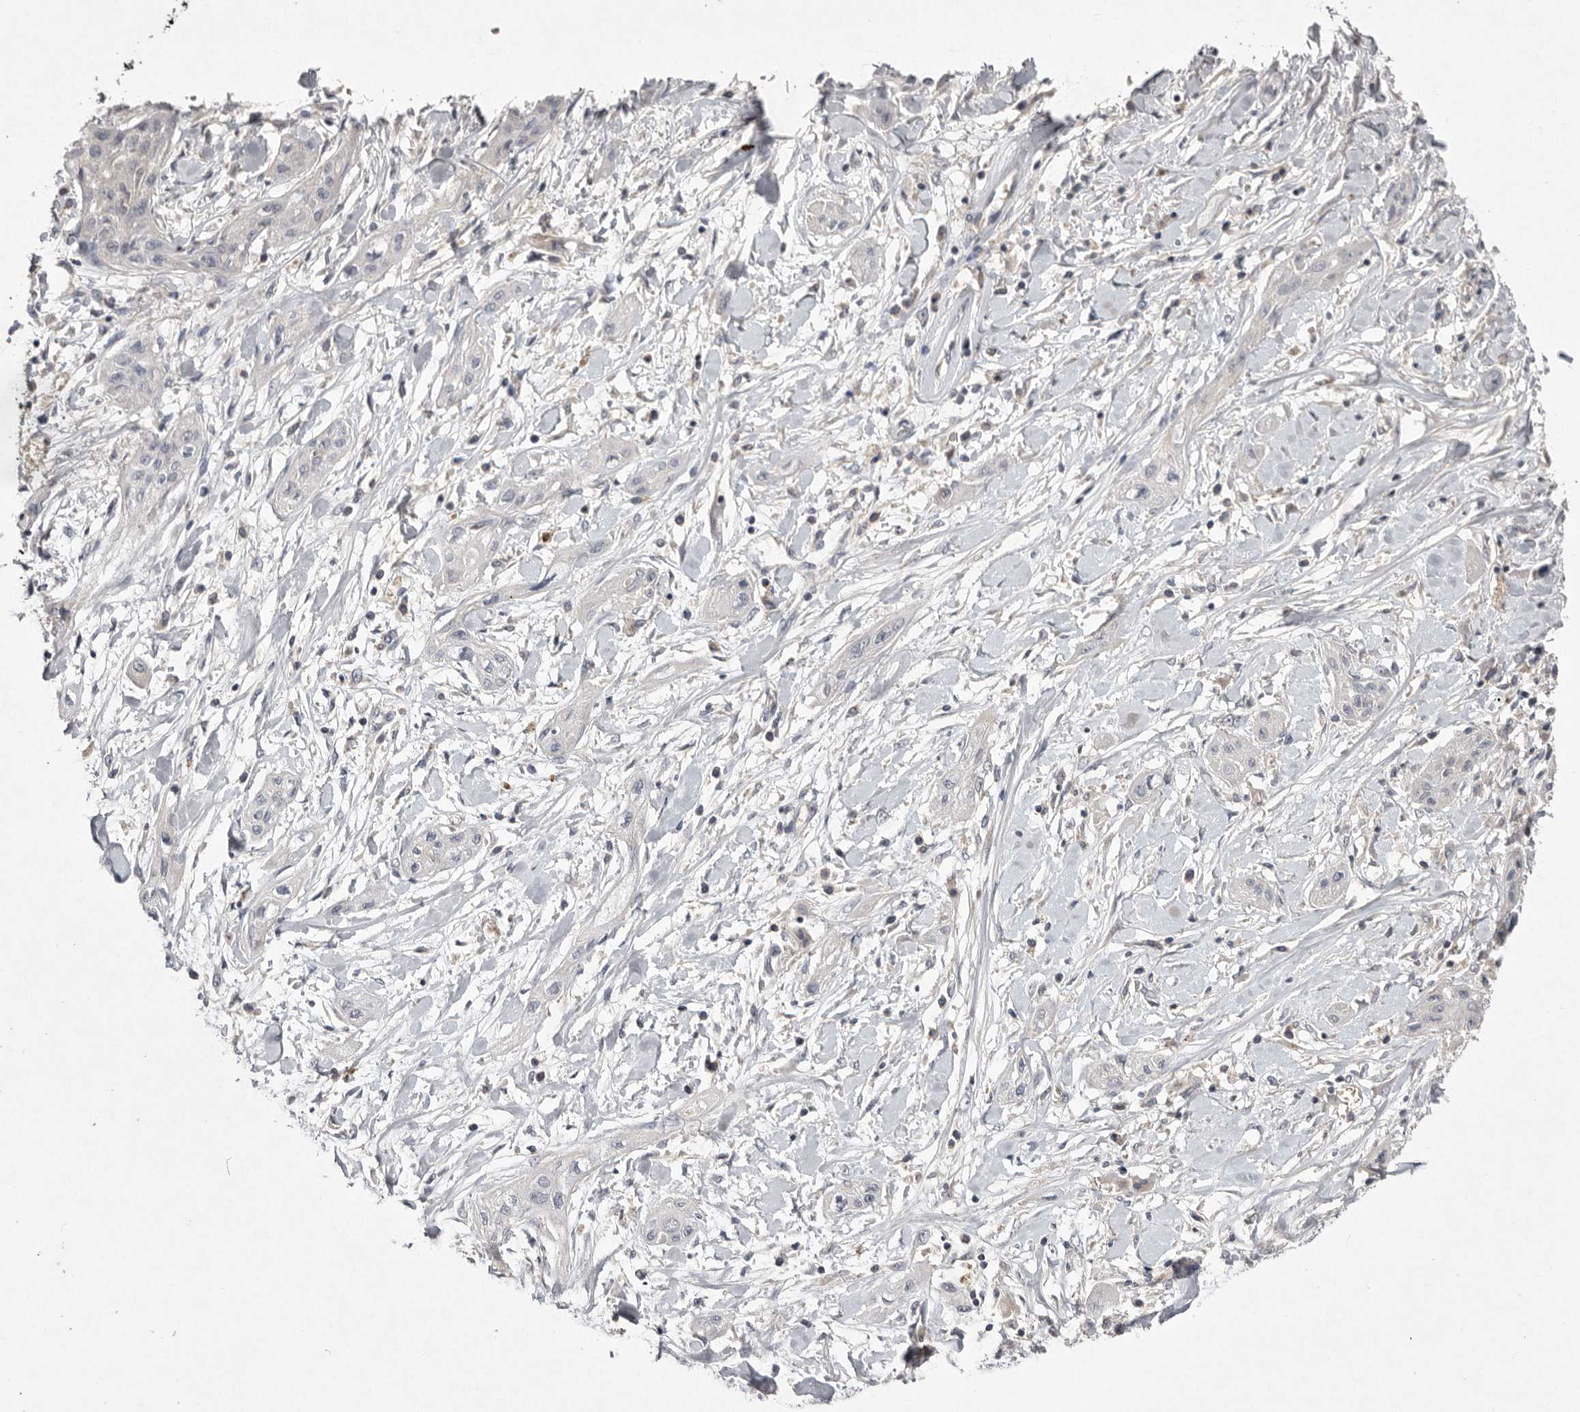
{"staining": {"intensity": "negative", "quantity": "none", "location": "none"}, "tissue": "lung cancer", "cell_type": "Tumor cells", "image_type": "cancer", "snomed": [{"axis": "morphology", "description": "Squamous cell carcinoma, NOS"}, {"axis": "topography", "description": "Lung"}], "caption": "DAB immunohistochemical staining of human lung cancer (squamous cell carcinoma) demonstrates no significant expression in tumor cells. Brightfield microscopy of immunohistochemistry stained with DAB (3,3'-diaminobenzidine) (brown) and hematoxylin (blue), captured at high magnification.", "gene": "TNFSF14", "patient": {"sex": "female", "age": 47}}